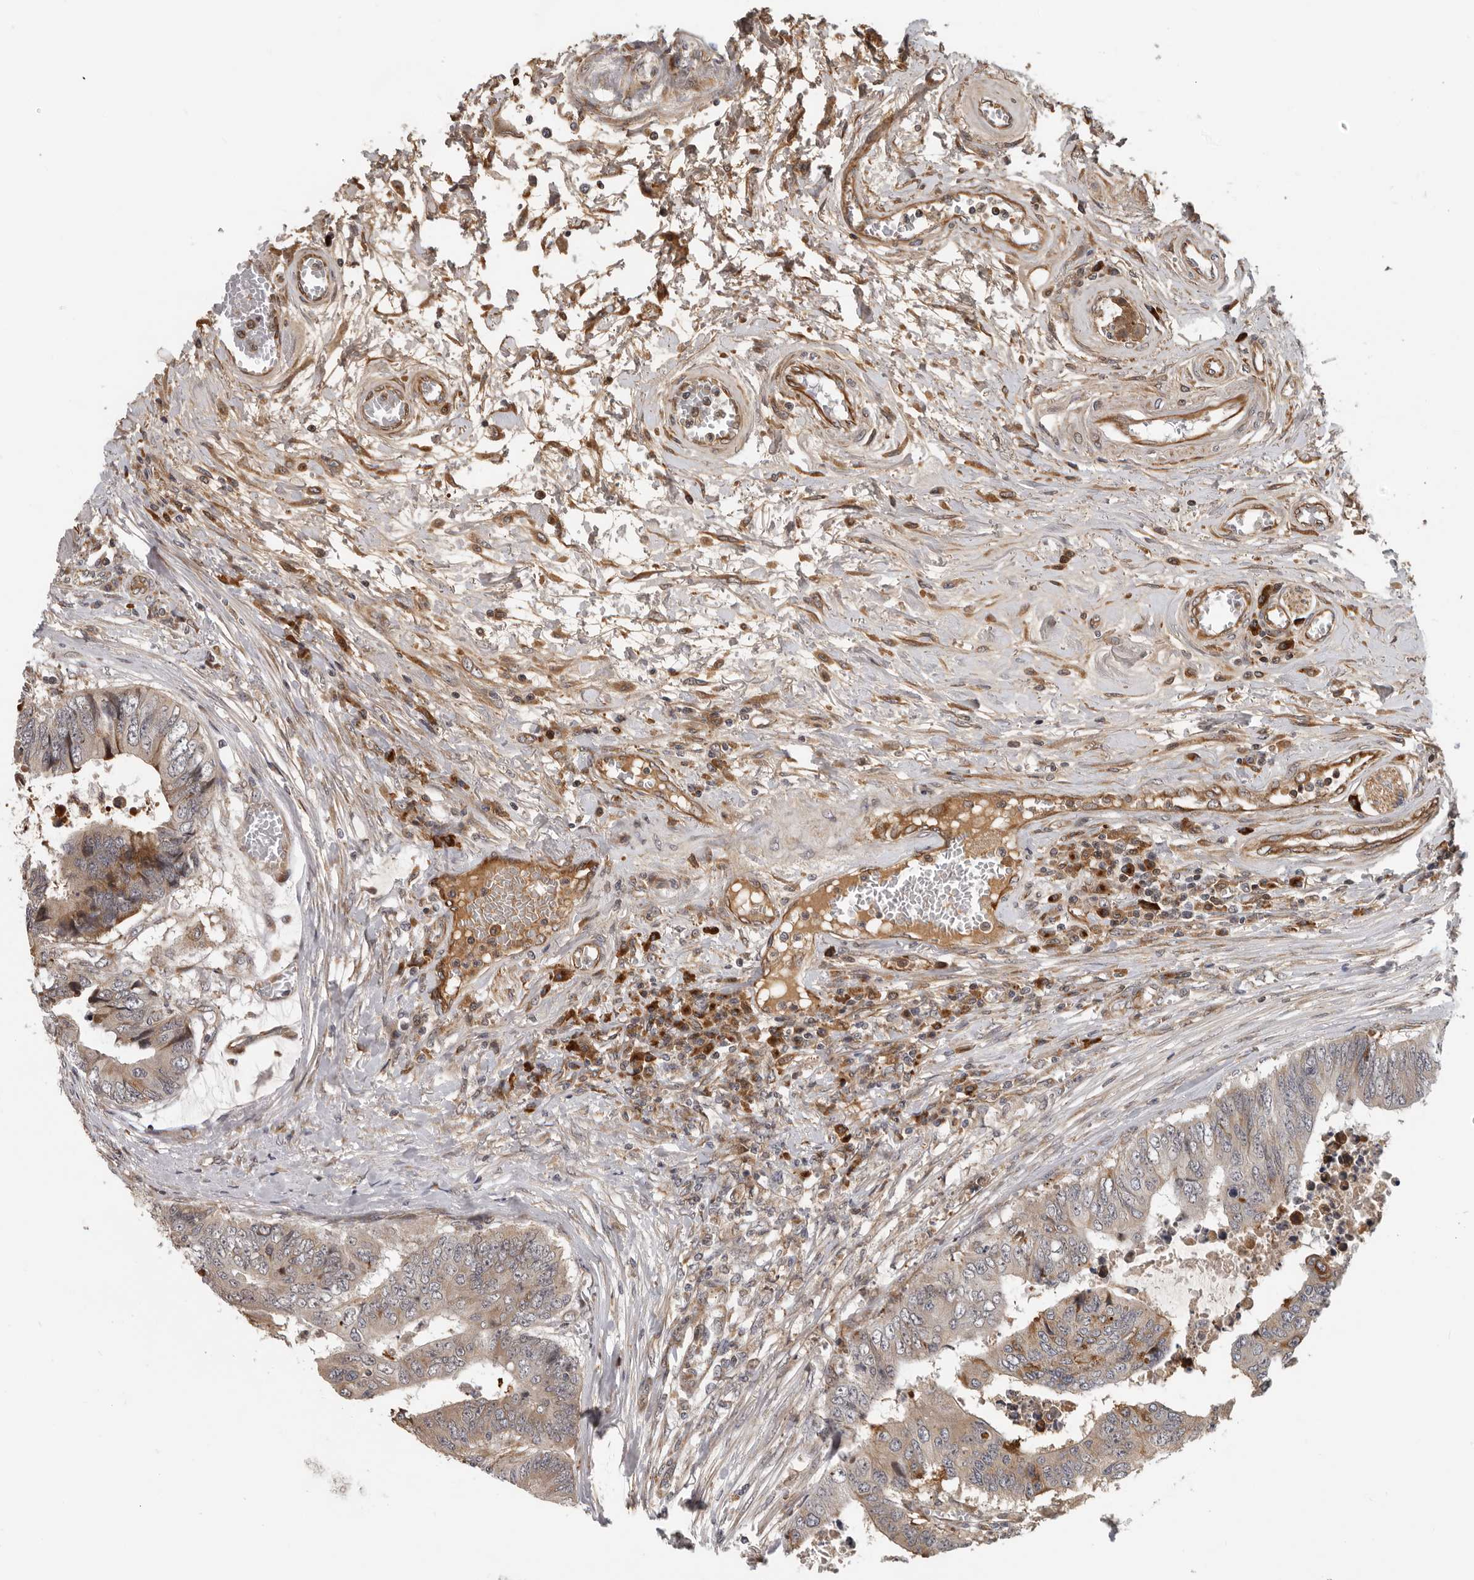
{"staining": {"intensity": "weak", "quantity": "25%-75%", "location": "cytoplasmic/membranous"}, "tissue": "colorectal cancer", "cell_type": "Tumor cells", "image_type": "cancer", "snomed": [{"axis": "morphology", "description": "Adenocarcinoma, NOS"}, {"axis": "topography", "description": "Rectum"}], "caption": "An immunohistochemistry micrograph of neoplastic tissue is shown. Protein staining in brown highlights weak cytoplasmic/membranous positivity in colorectal cancer within tumor cells.", "gene": "RNF157", "patient": {"sex": "male", "age": 84}}